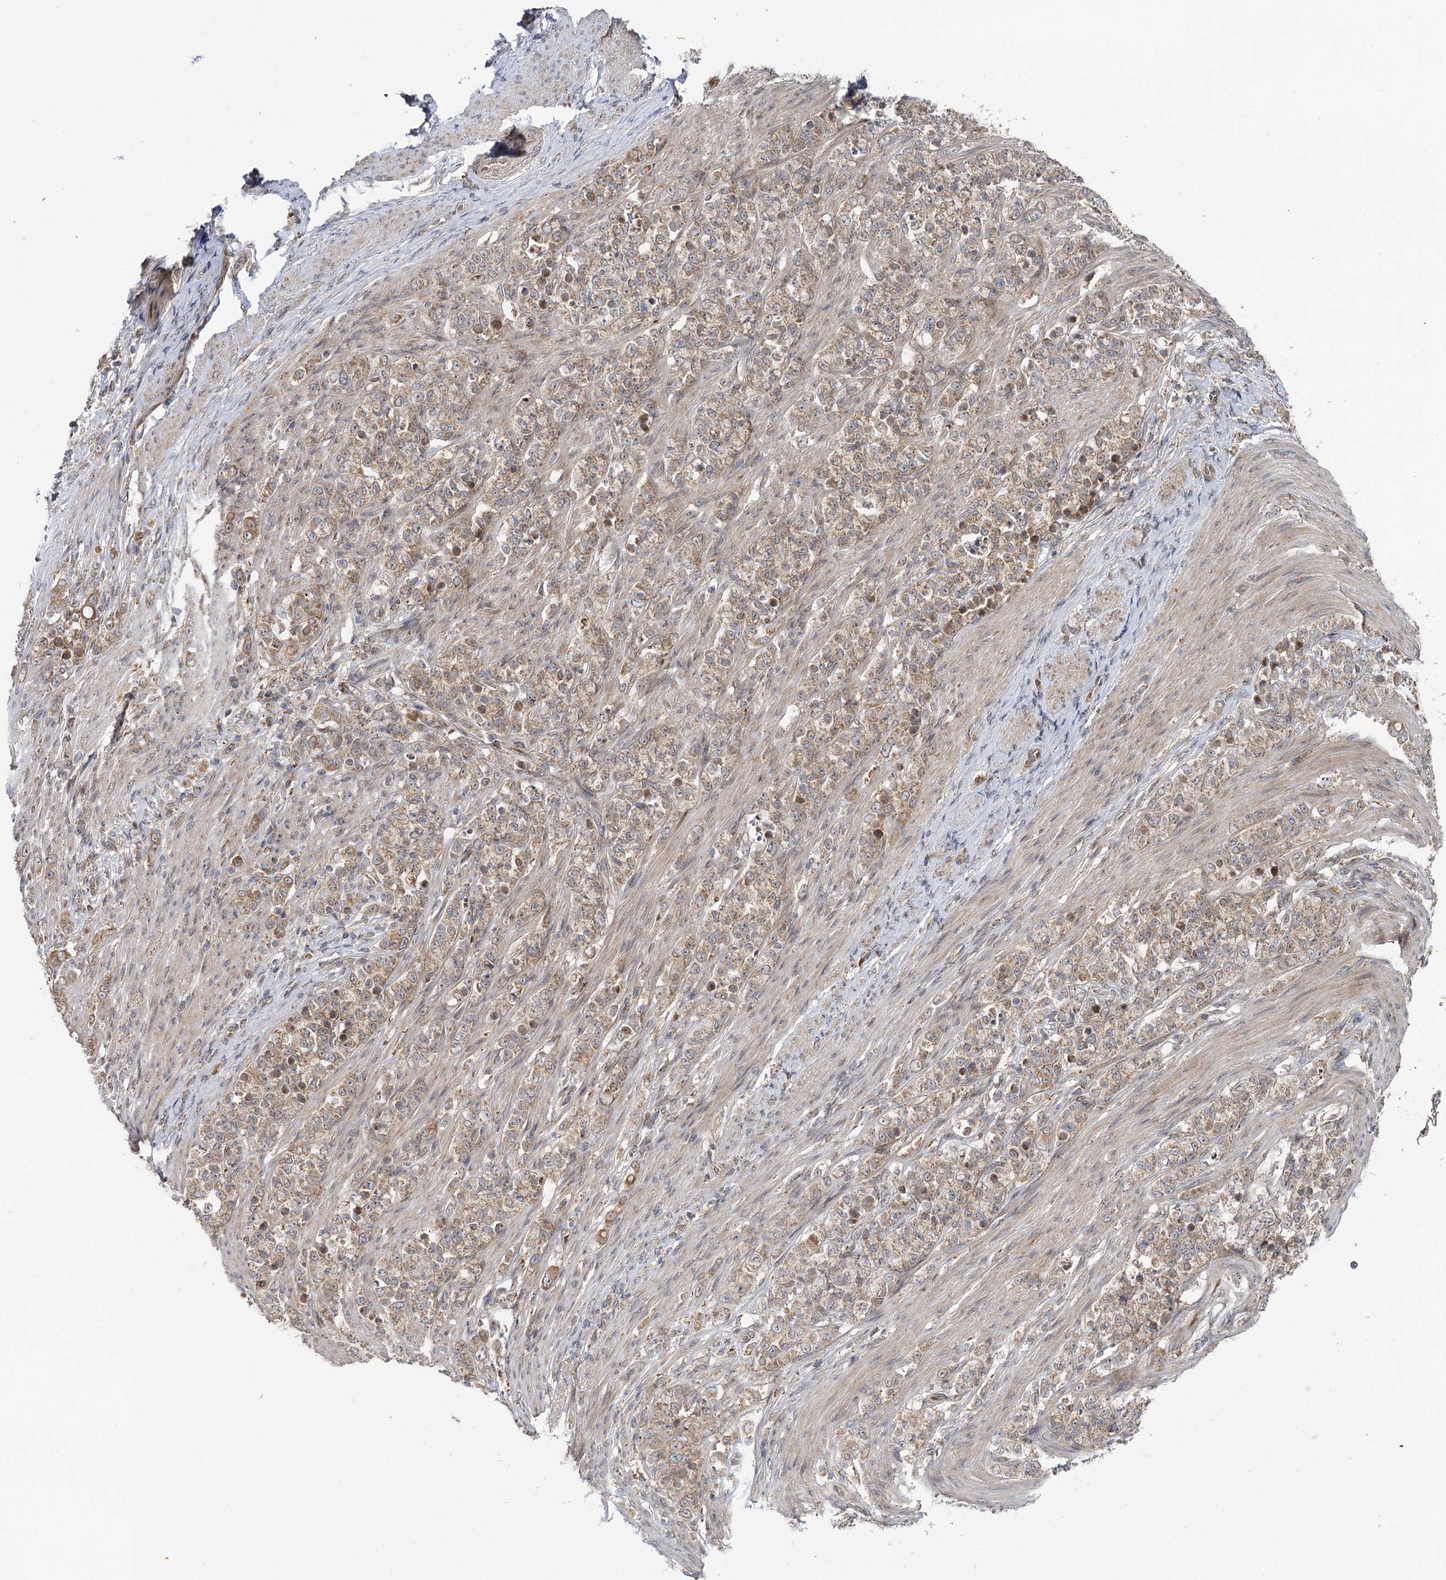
{"staining": {"intensity": "moderate", "quantity": ">75%", "location": "cytoplasmic/membranous"}, "tissue": "stomach cancer", "cell_type": "Tumor cells", "image_type": "cancer", "snomed": [{"axis": "morphology", "description": "Adenocarcinoma, NOS"}, {"axis": "topography", "description": "Stomach"}], "caption": "Immunohistochemical staining of stomach cancer (adenocarcinoma) displays medium levels of moderate cytoplasmic/membranous protein positivity in about >75% of tumor cells. (DAB IHC with brightfield microscopy, high magnification).", "gene": "MSANTD2", "patient": {"sex": "female", "age": 79}}